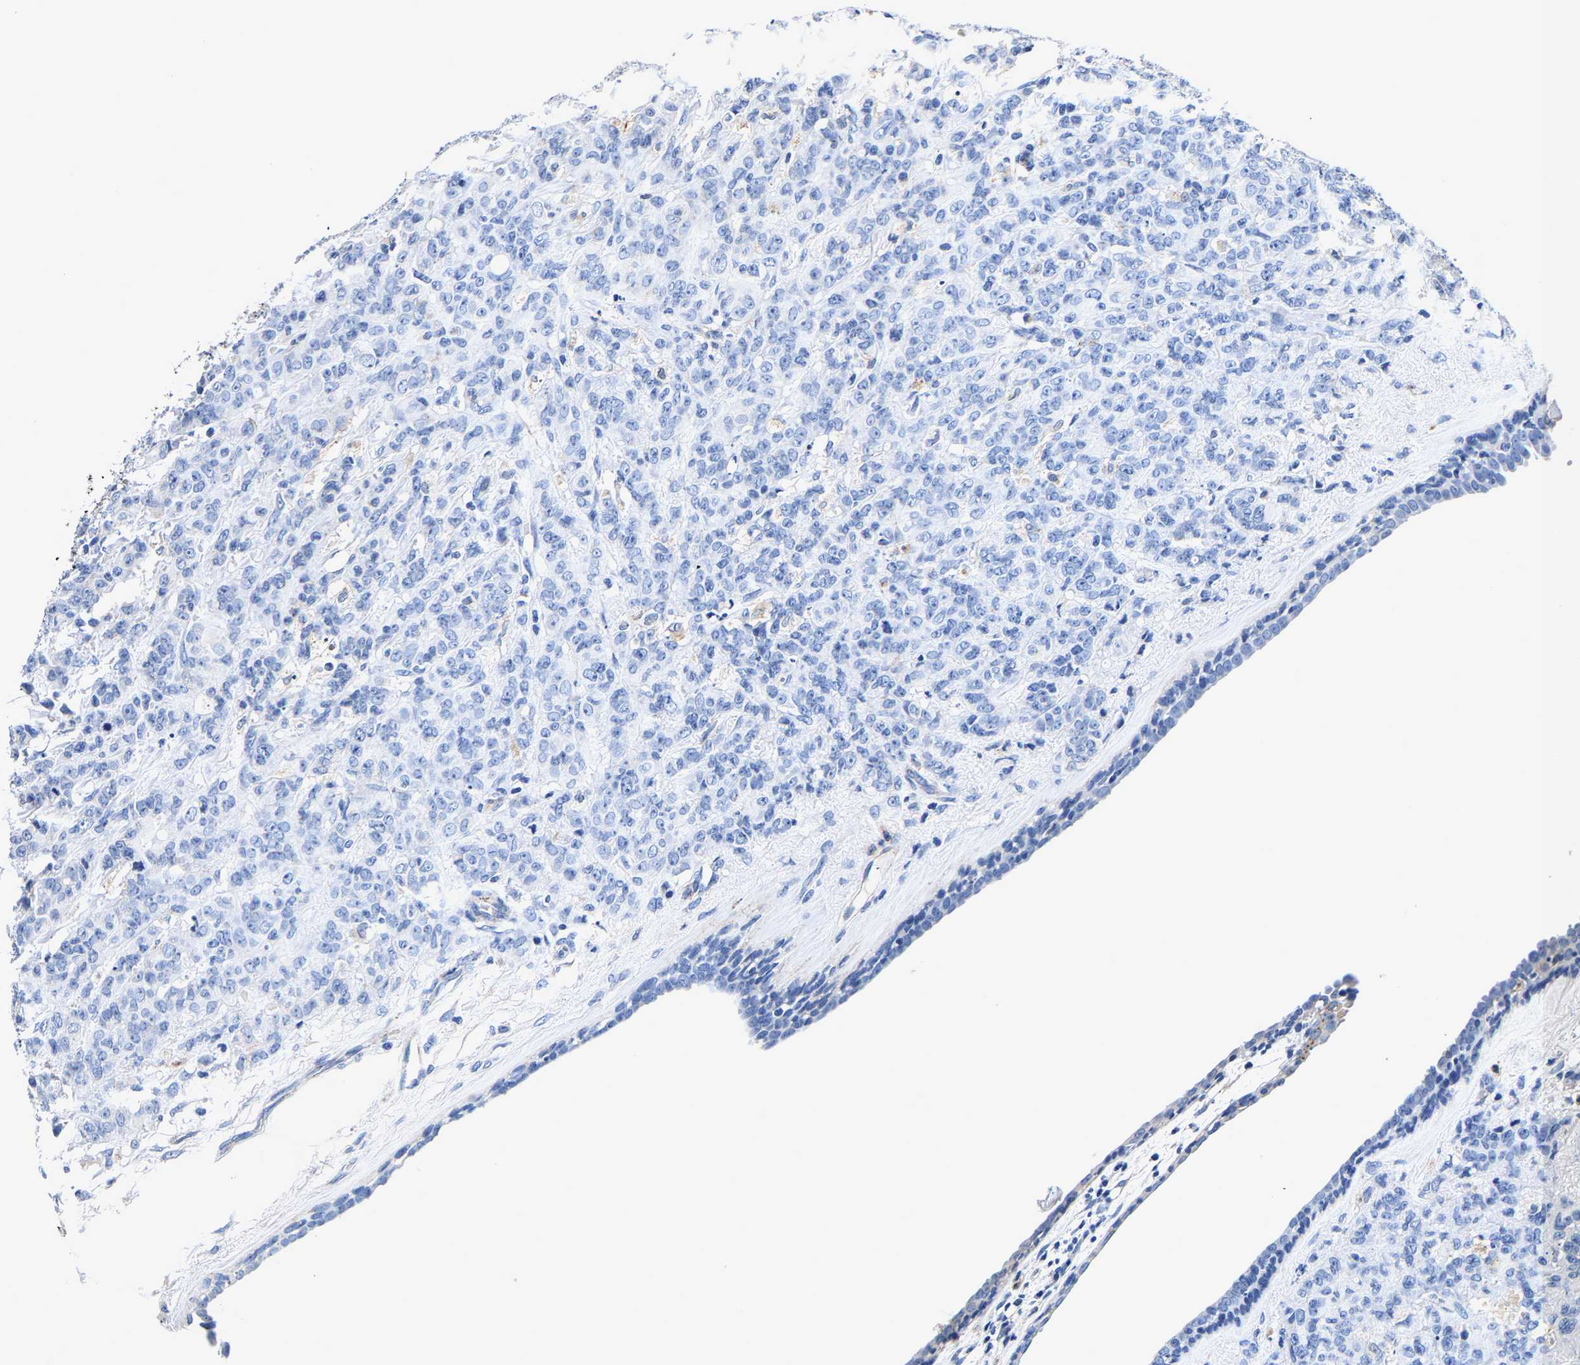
{"staining": {"intensity": "negative", "quantity": "none", "location": "none"}, "tissue": "breast cancer", "cell_type": "Tumor cells", "image_type": "cancer", "snomed": [{"axis": "morphology", "description": "Normal tissue, NOS"}, {"axis": "morphology", "description": "Duct carcinoma"}, {"axis": "topography", "description": "Breast"}], "caption": "Breast intraductal carcinoma was stained to show a protein in brown. There is no significant expression in tumor cells. (IHC, brightfield microscopy, high magnification).", "gene": "GRN", "patient": {"sex": "female", "age": 40}}